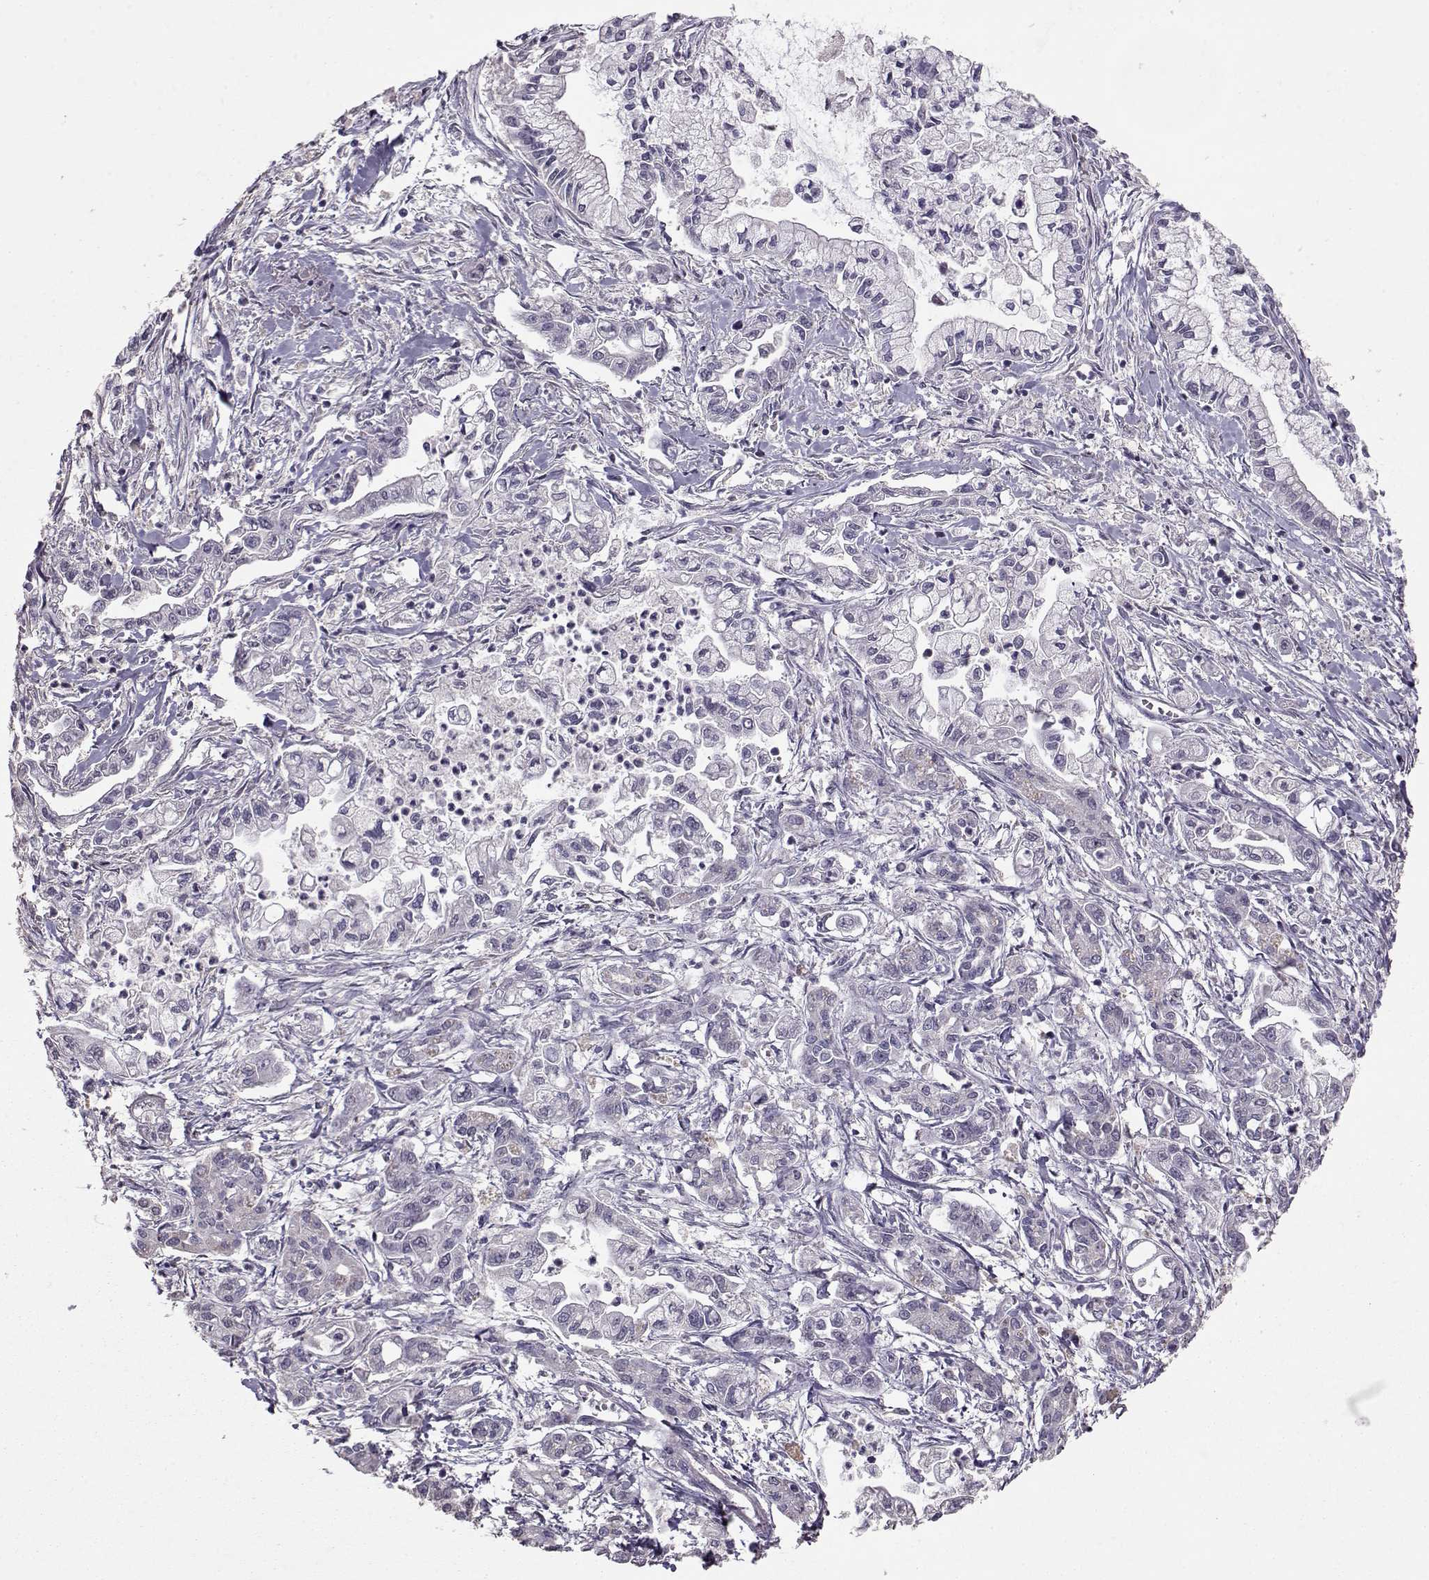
{"staining": {"intensity": "negative", "quantity": "none", "location": "none"}, "tissue": "pancreatic cancer", "cell_type": "Tumor cells", "image_type": "cancer", "snomed": [{"axis": "morphology", "description": "Adenocarcinoma, NOS"}, {"axis": "topography", "description": "Pancreas"}], "caption": "High magnification brightfield microscopy of adenocarcinoma (pancreatic) stained with DAB (brown) and counterstained with hematoxylin (blue): tumor cells show no significant positivity.", "gene": "PMCH", "patient": {"sex": "male", "age": 54}}